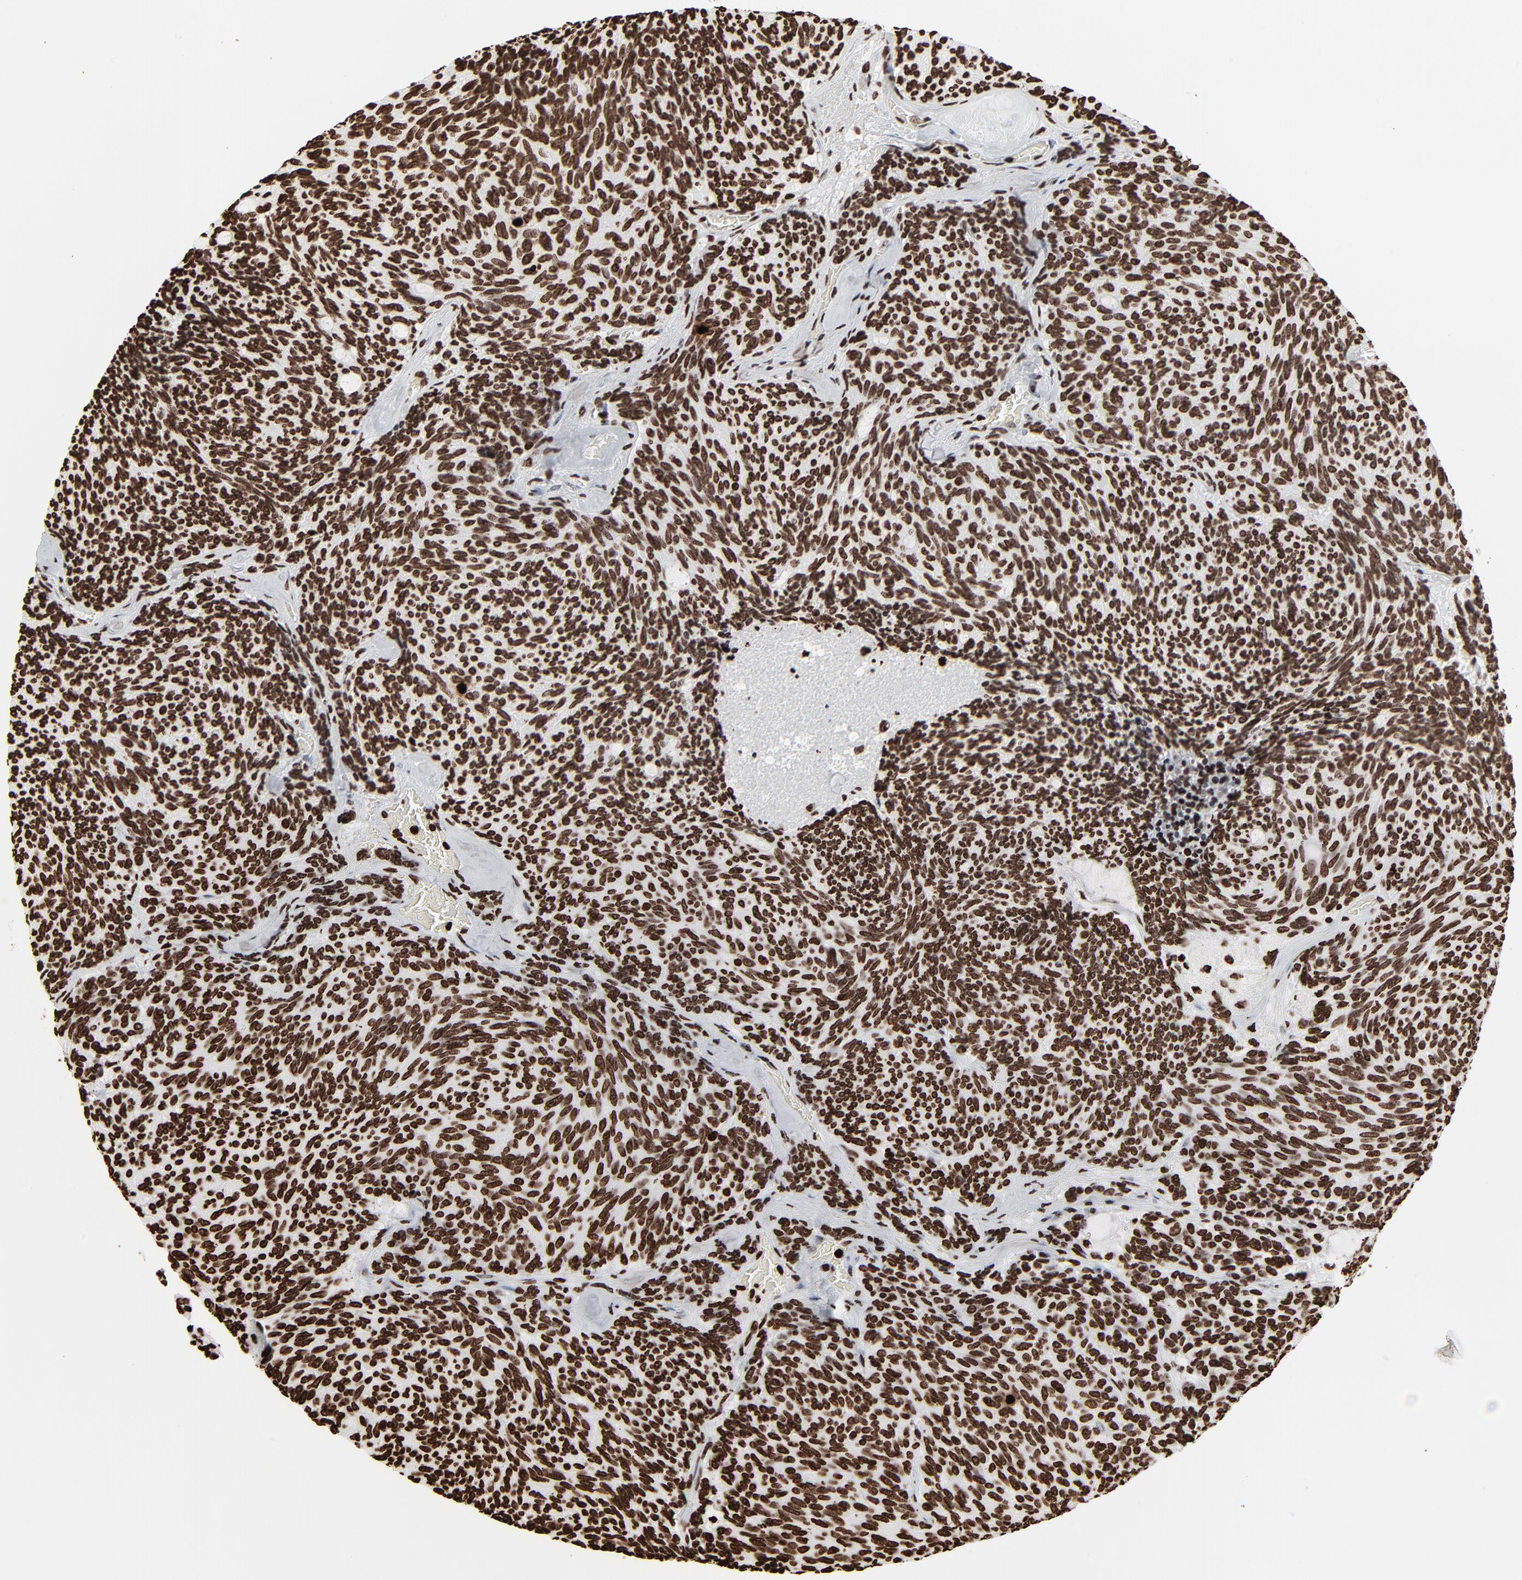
{"staining": {"intensity": "strong", "quantity": ">75%", "location": "nuclear"}, "tissue": "carcinoid", "cell_type": "Tumor cells", "image_type": "cancer", "snomed": [{"axis": "morphology", "description": "Carcinoid, malignant, NOS"}, {"axis": "topography", "description": "Pancreas"}], "caption": "Protein expression analysis of carcinoid exhibits strong nuclear positivity in approximately >75% of tumor cells.", "gene": "H3-4", "patient": {"sex": "female", "age": 54}}